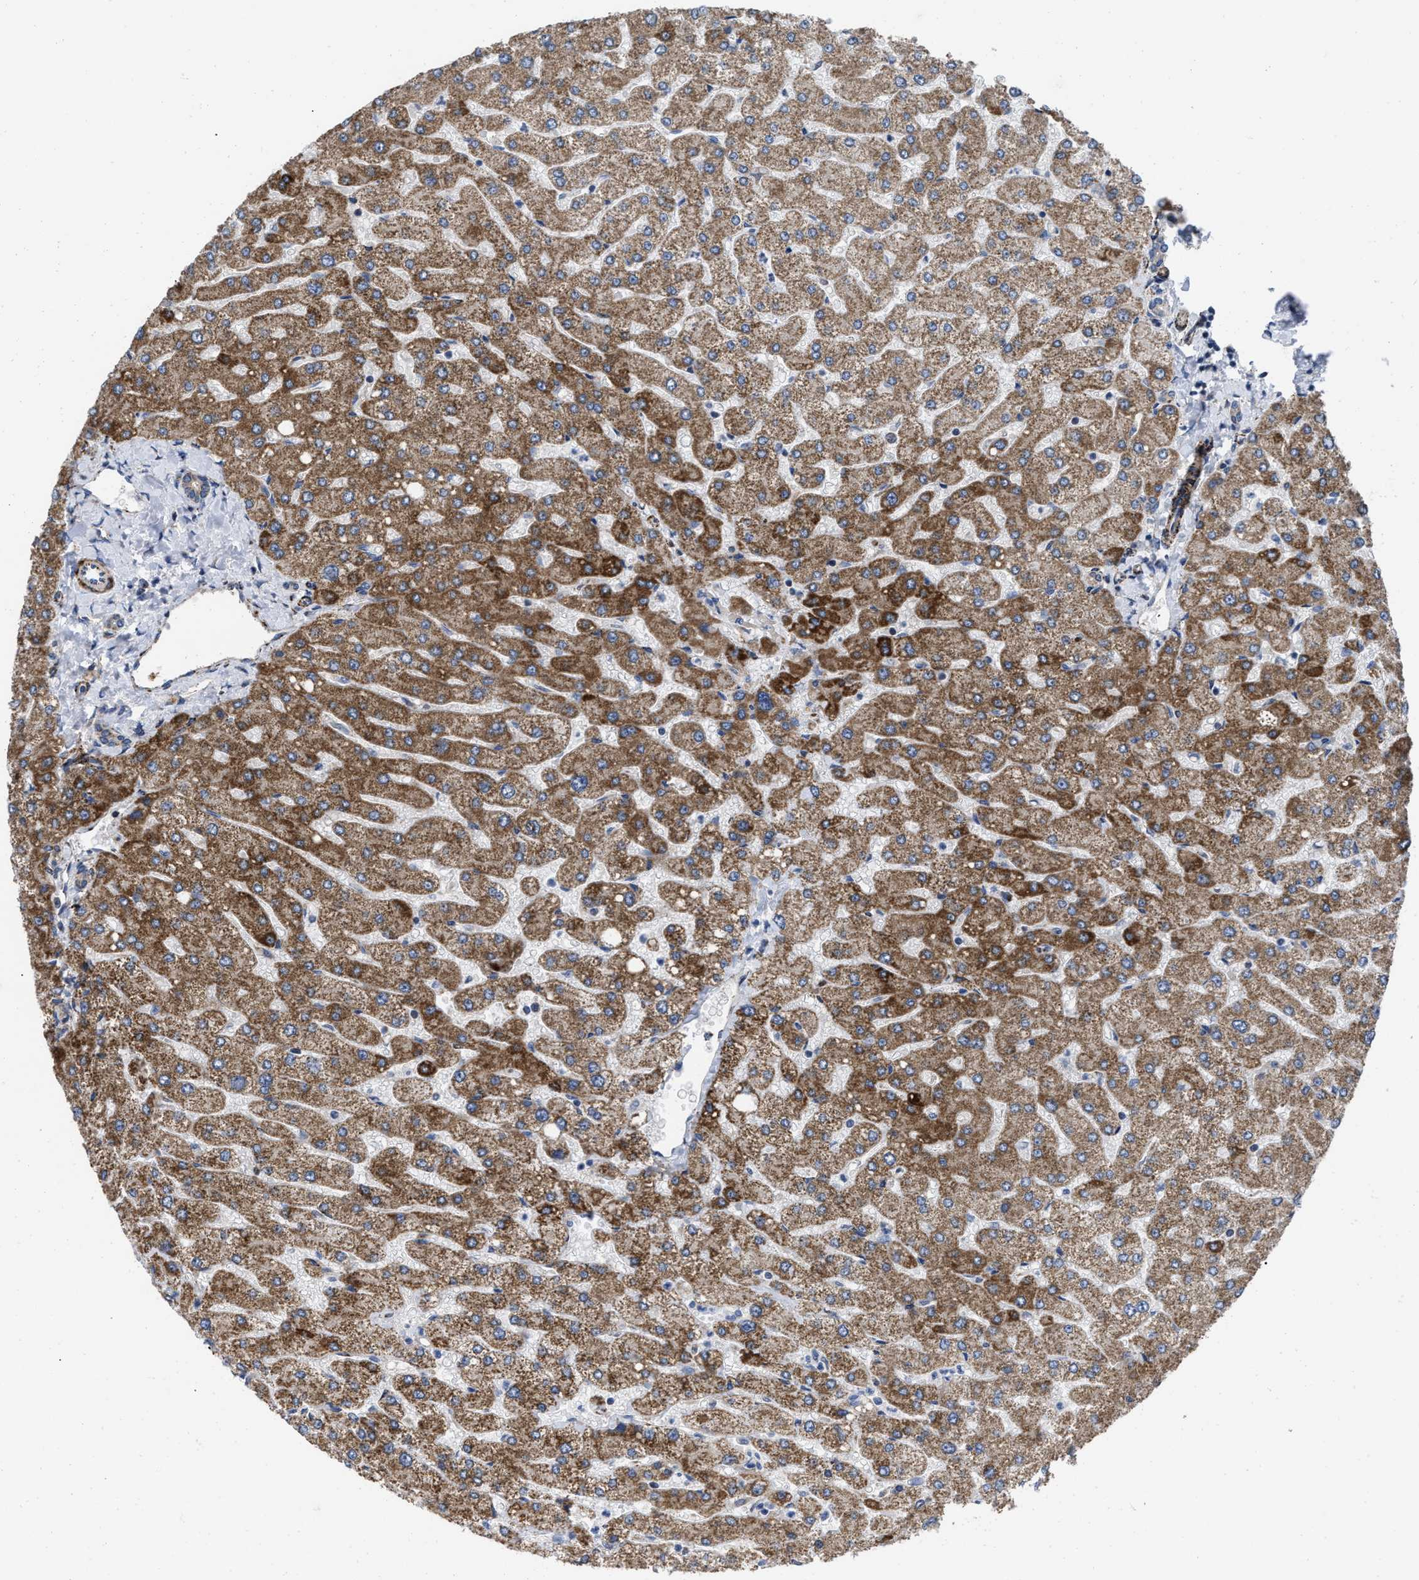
{"staining": {"intensity": "weak", "quantity": "25%-75%", "location": "cytoplasmic/membranous"}, "tissue": "liver", "cell_type": "Cholangiocytes", "image_type": "normal", "snomed": [{"axis": "morphology", "description": "Normal tissue, NOS"}, {"axis": "topography", "description": "Liver"}], "caption": "The immunohistochemical stain labels weak cytoplasmic/membranous expression in cholangiocytes of benign liver.", "gene": "AKAP1", "patient": {"sex": "male", "age": 55}}